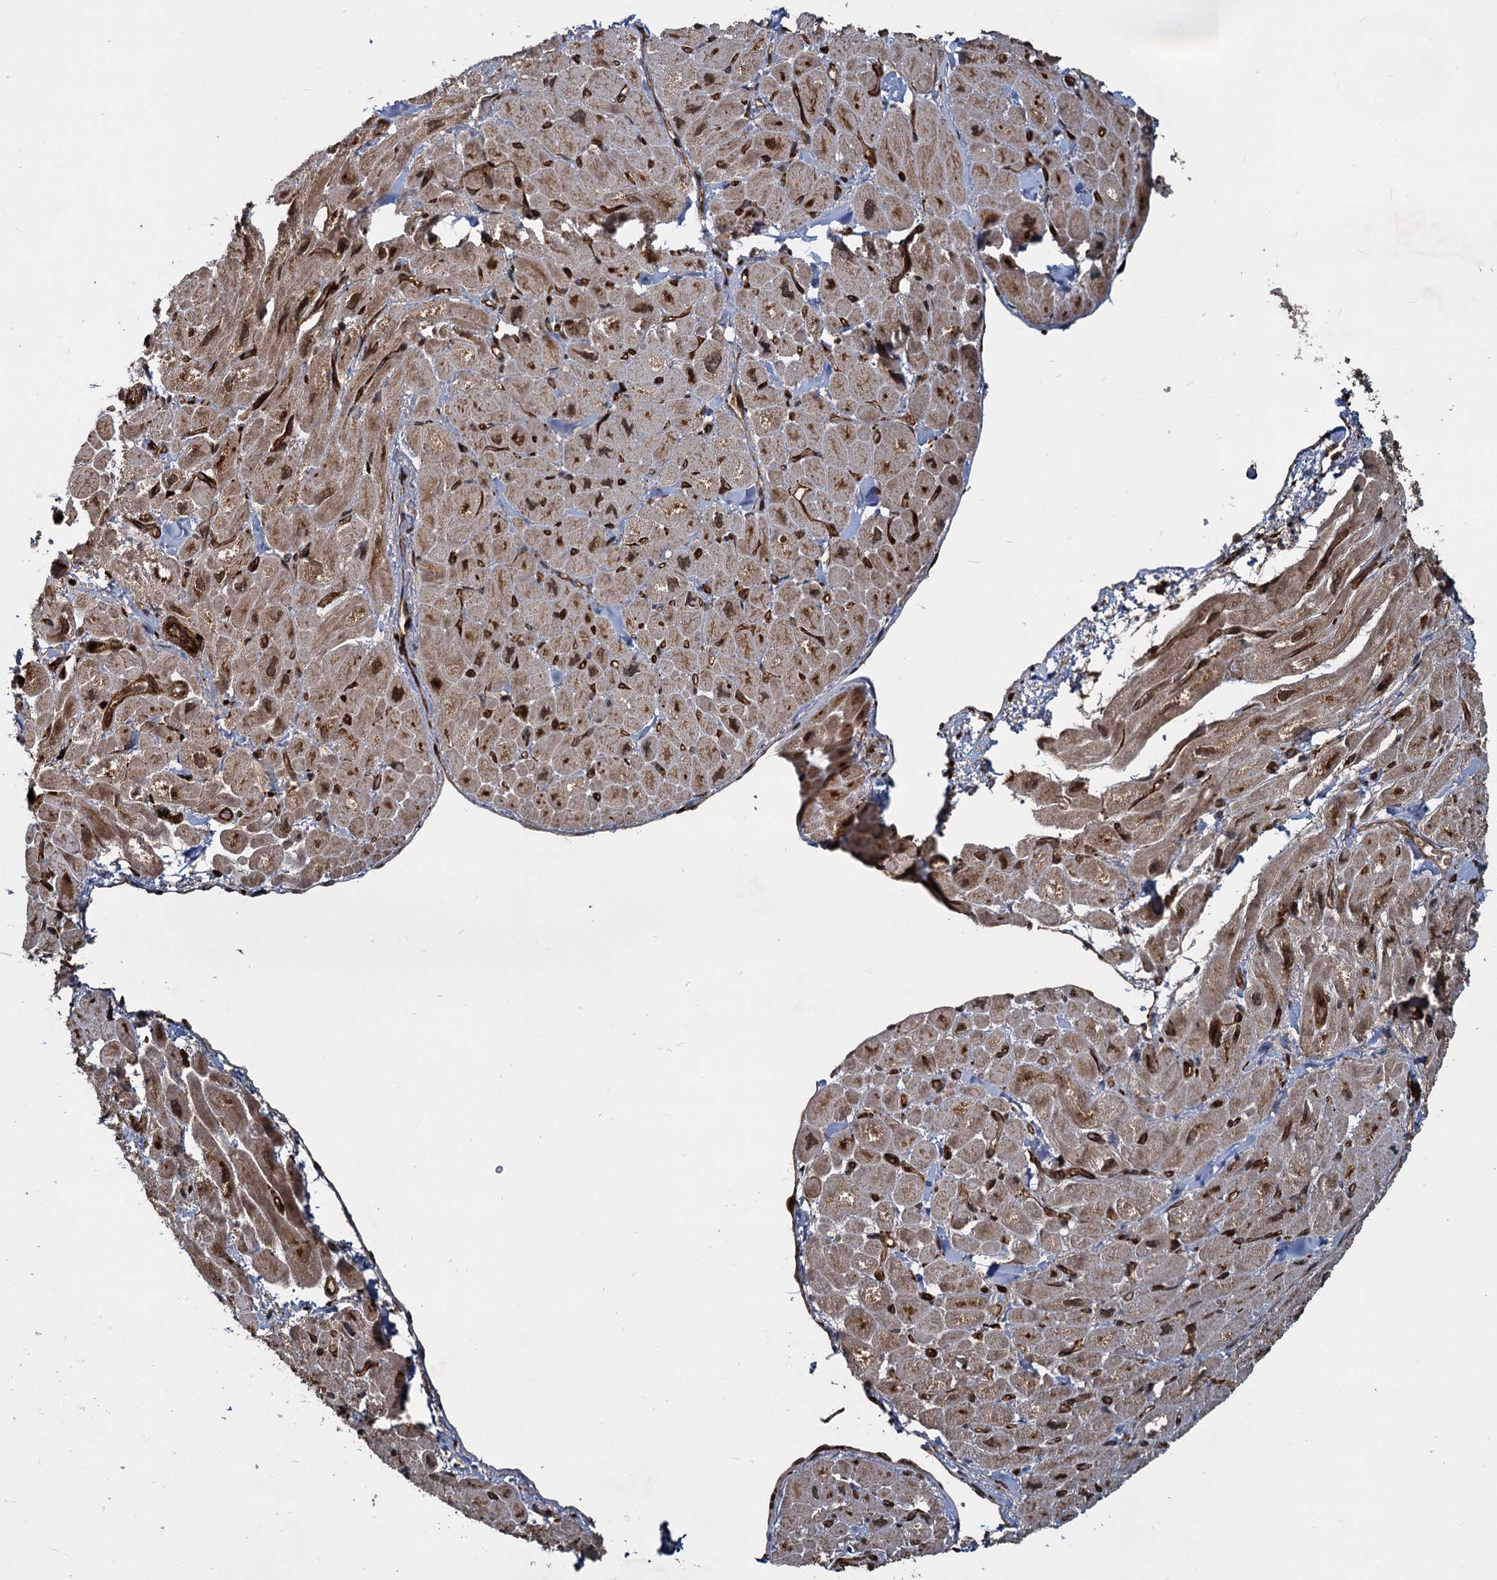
{"staining": {"intensity": "moderate", "quantity": ">75%", "location": "cytoplasmic/membranous,nuclear"}, "tissue": "heart muscle", "cell_type": "Cardiomyocytes", "image_type": "normal", "snomed": [{"axis": "morphology", "description": "Normal tissue, NOS"}, {"axis": "topography", "description": "Heart"}], "caption": "Heart muscle stained for a protein (brown) reveals moderate cytoplasmic/membranous,nuclear positive staining in approximately >75% of cardiomyocytes.", "gene": "TRIM23", "patient": {"sex": "male", "age": 65}}